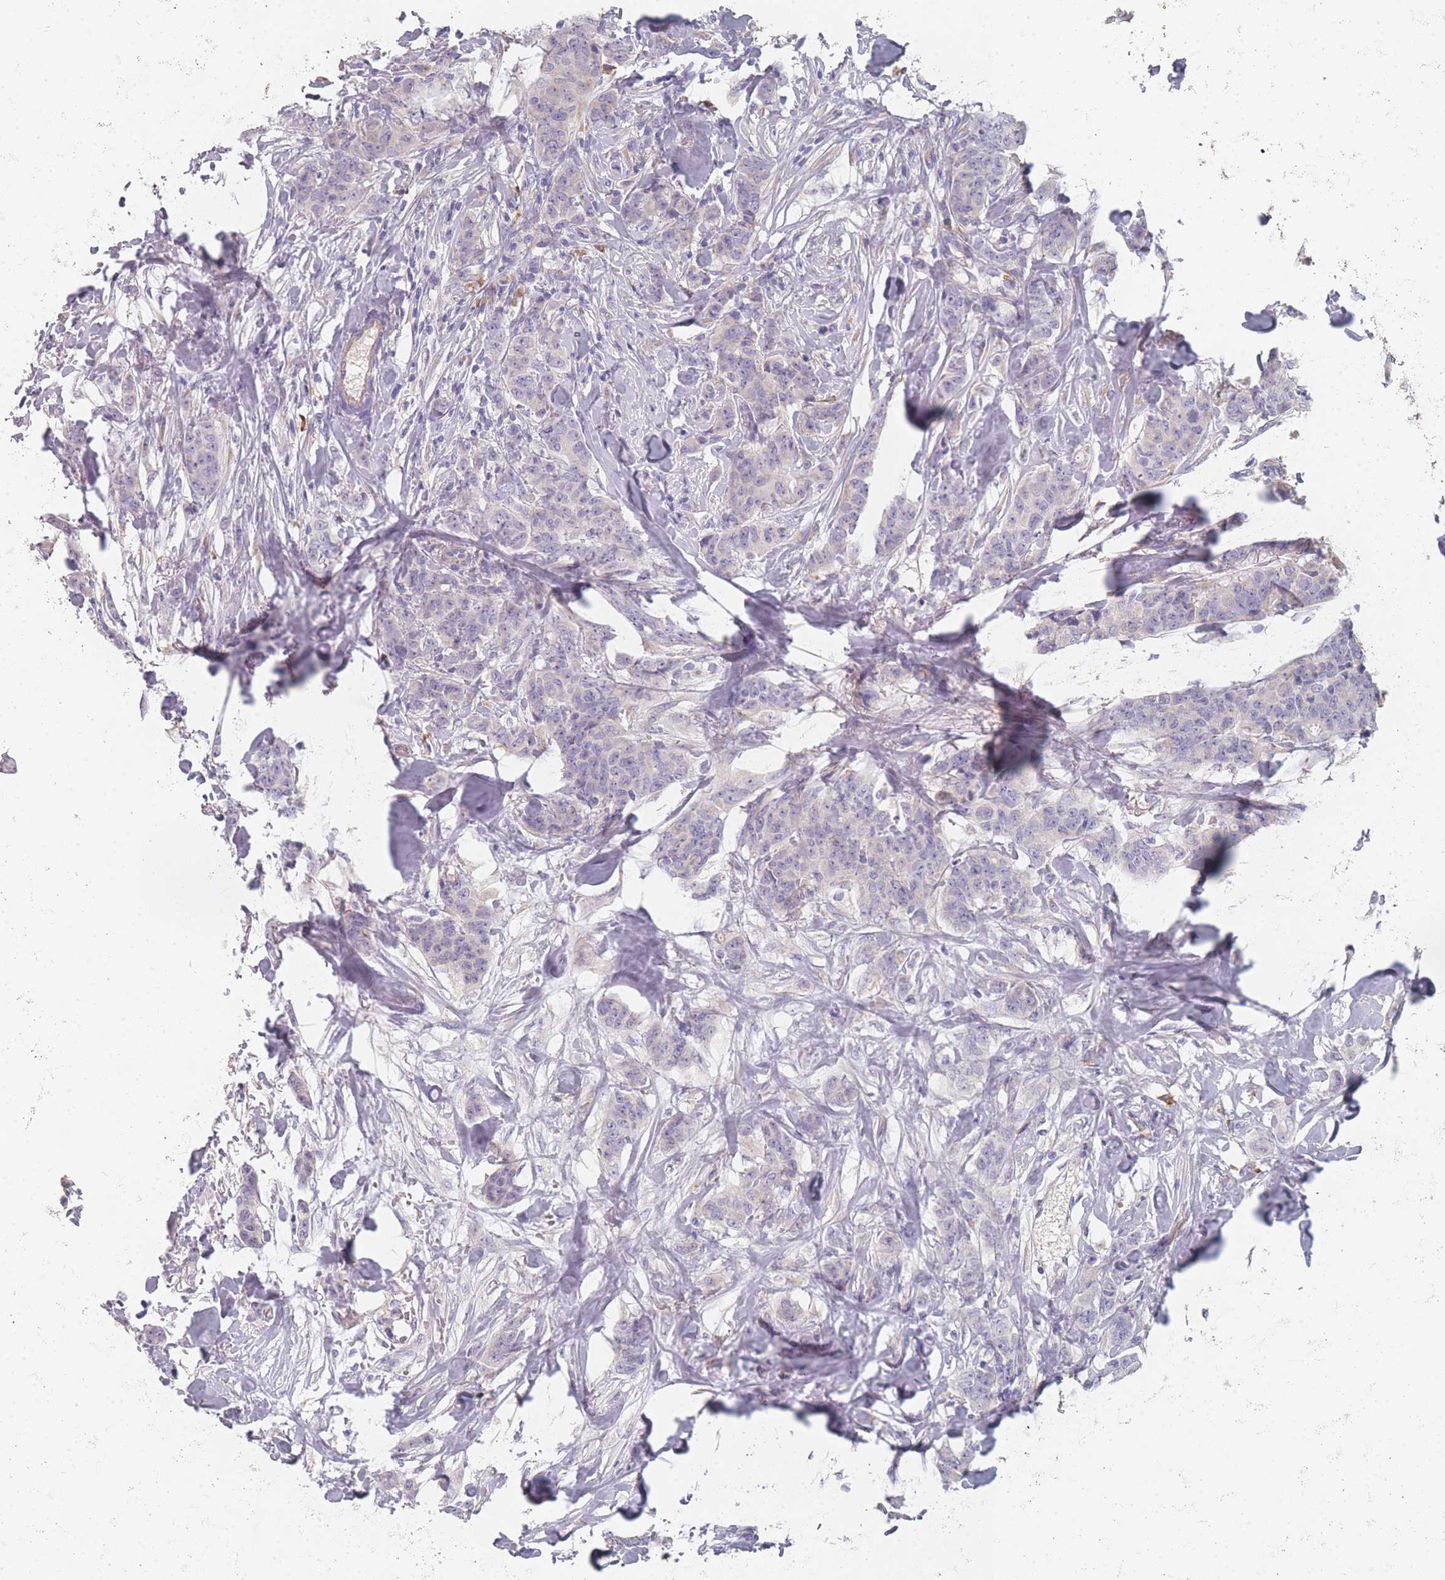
{"staining": {"intensity": "negative", "quantity": "none", "location": "none"}, "tissue": "breast cancer", "cell_type": "Tumor cells", "image_type": "cancer", "snomed": [{"axis": "morphology", "description": "Duct carcinoma"}, {"axis": "topography", "description": "Breast"}], "caption": "There is no significant staining in tumor cells of breast intraductal carcinoma. The staining is performed using DAB brown chromogen with nuclei counter-stained in using hematoxylin.", "gene": "SLC35E4", "patient": {"sex": "female", "age": 40}}